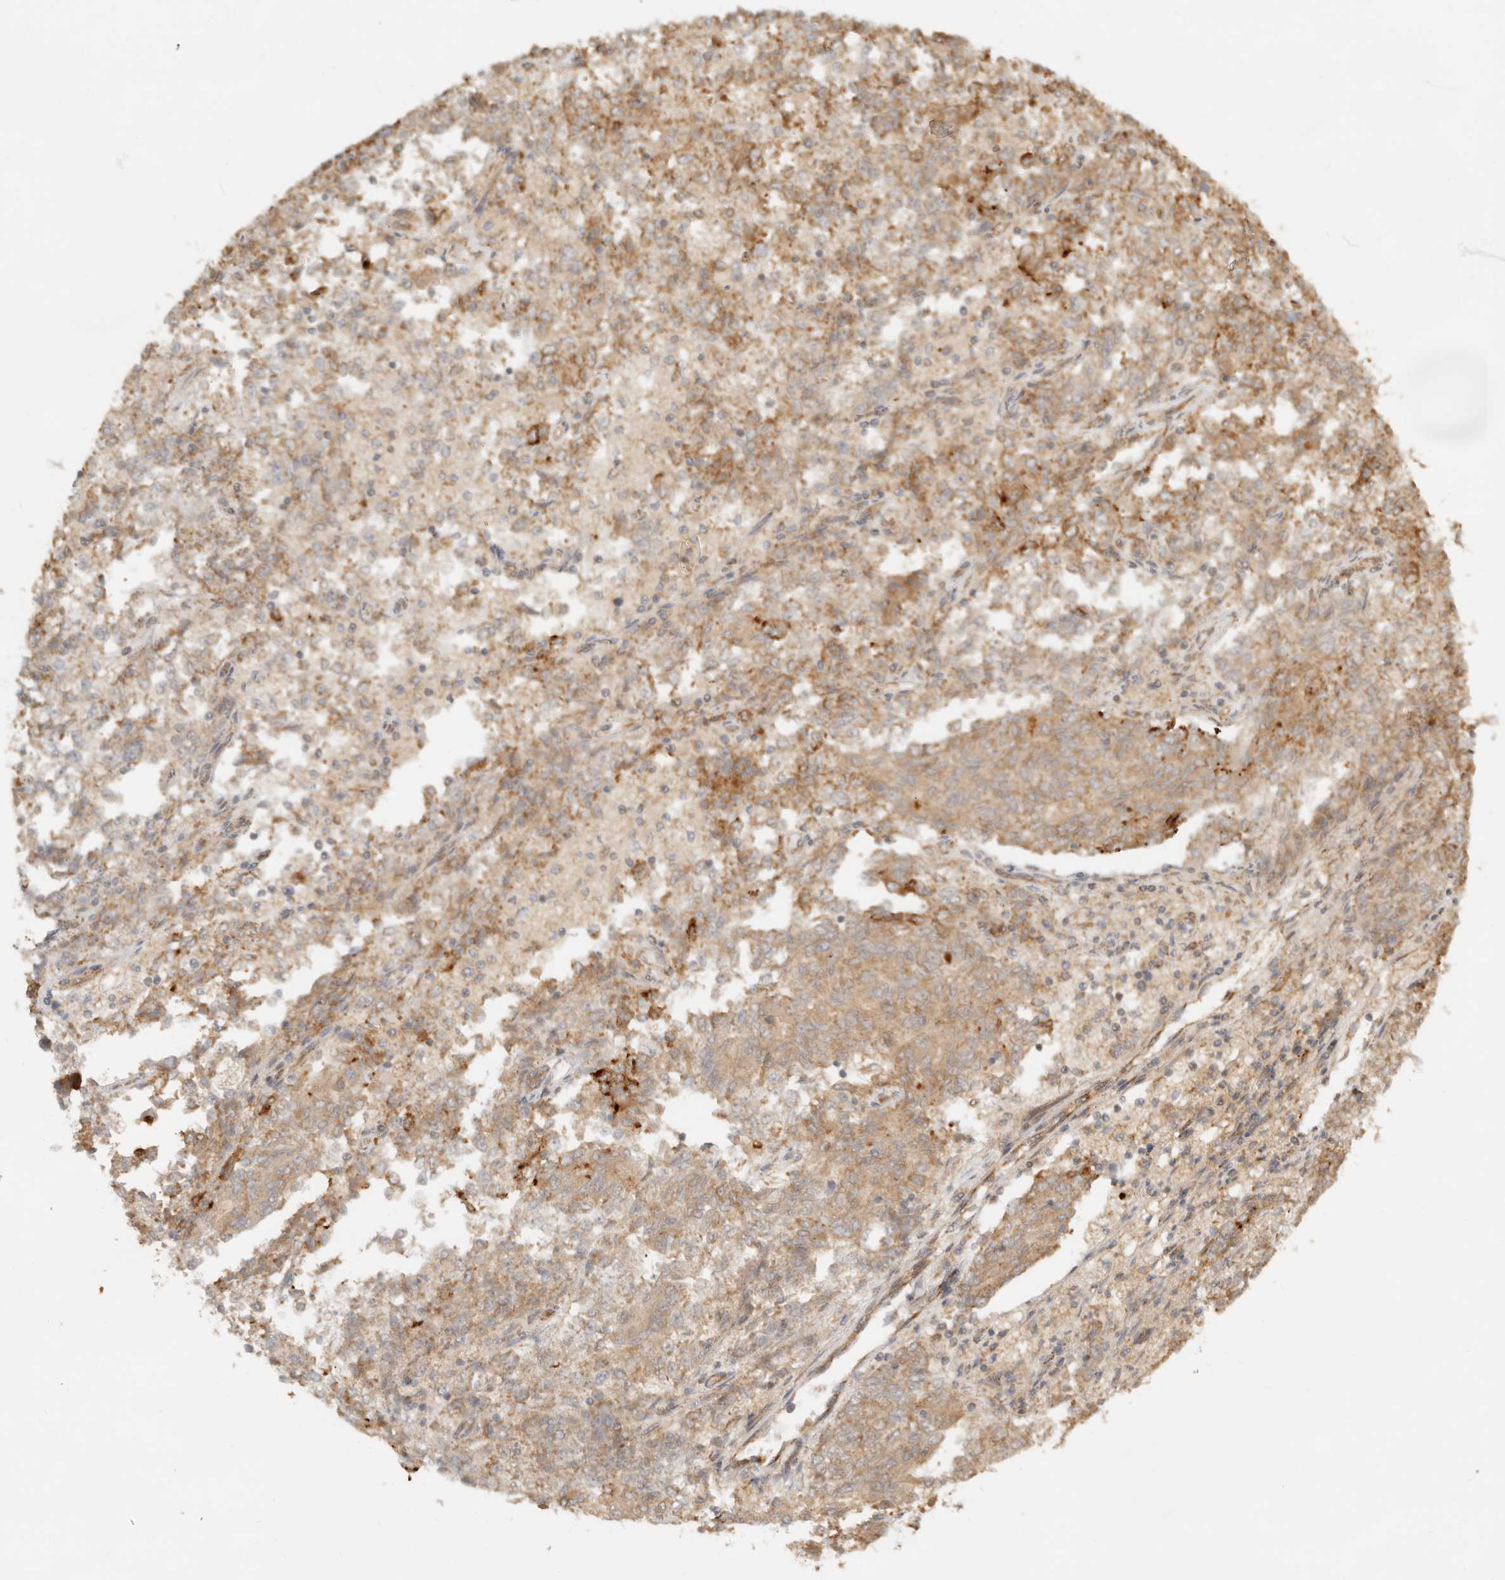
{"staining": {"intensity": "moderate", "quantity": "<25%", "location": "cytoplasmic/membranous"}, "tissue": "endometrial cancer", "cell_type": "Tumor cells", "image_type": "cancer", "snomed": [{"axis": "morphology", "description": "Adenocarcinoma, NOS"}, {"axis": "topography", "description": "Endometrium"}], "caption": "High-power microscopy captured an IHC micrograph of endometrial adenocarcinoma, revealing moderate cytoplasmic/membranous expression in about <25% of tumor cells.", "gene": "BAALC", "patient": {"sex": "female", "age": 80}}